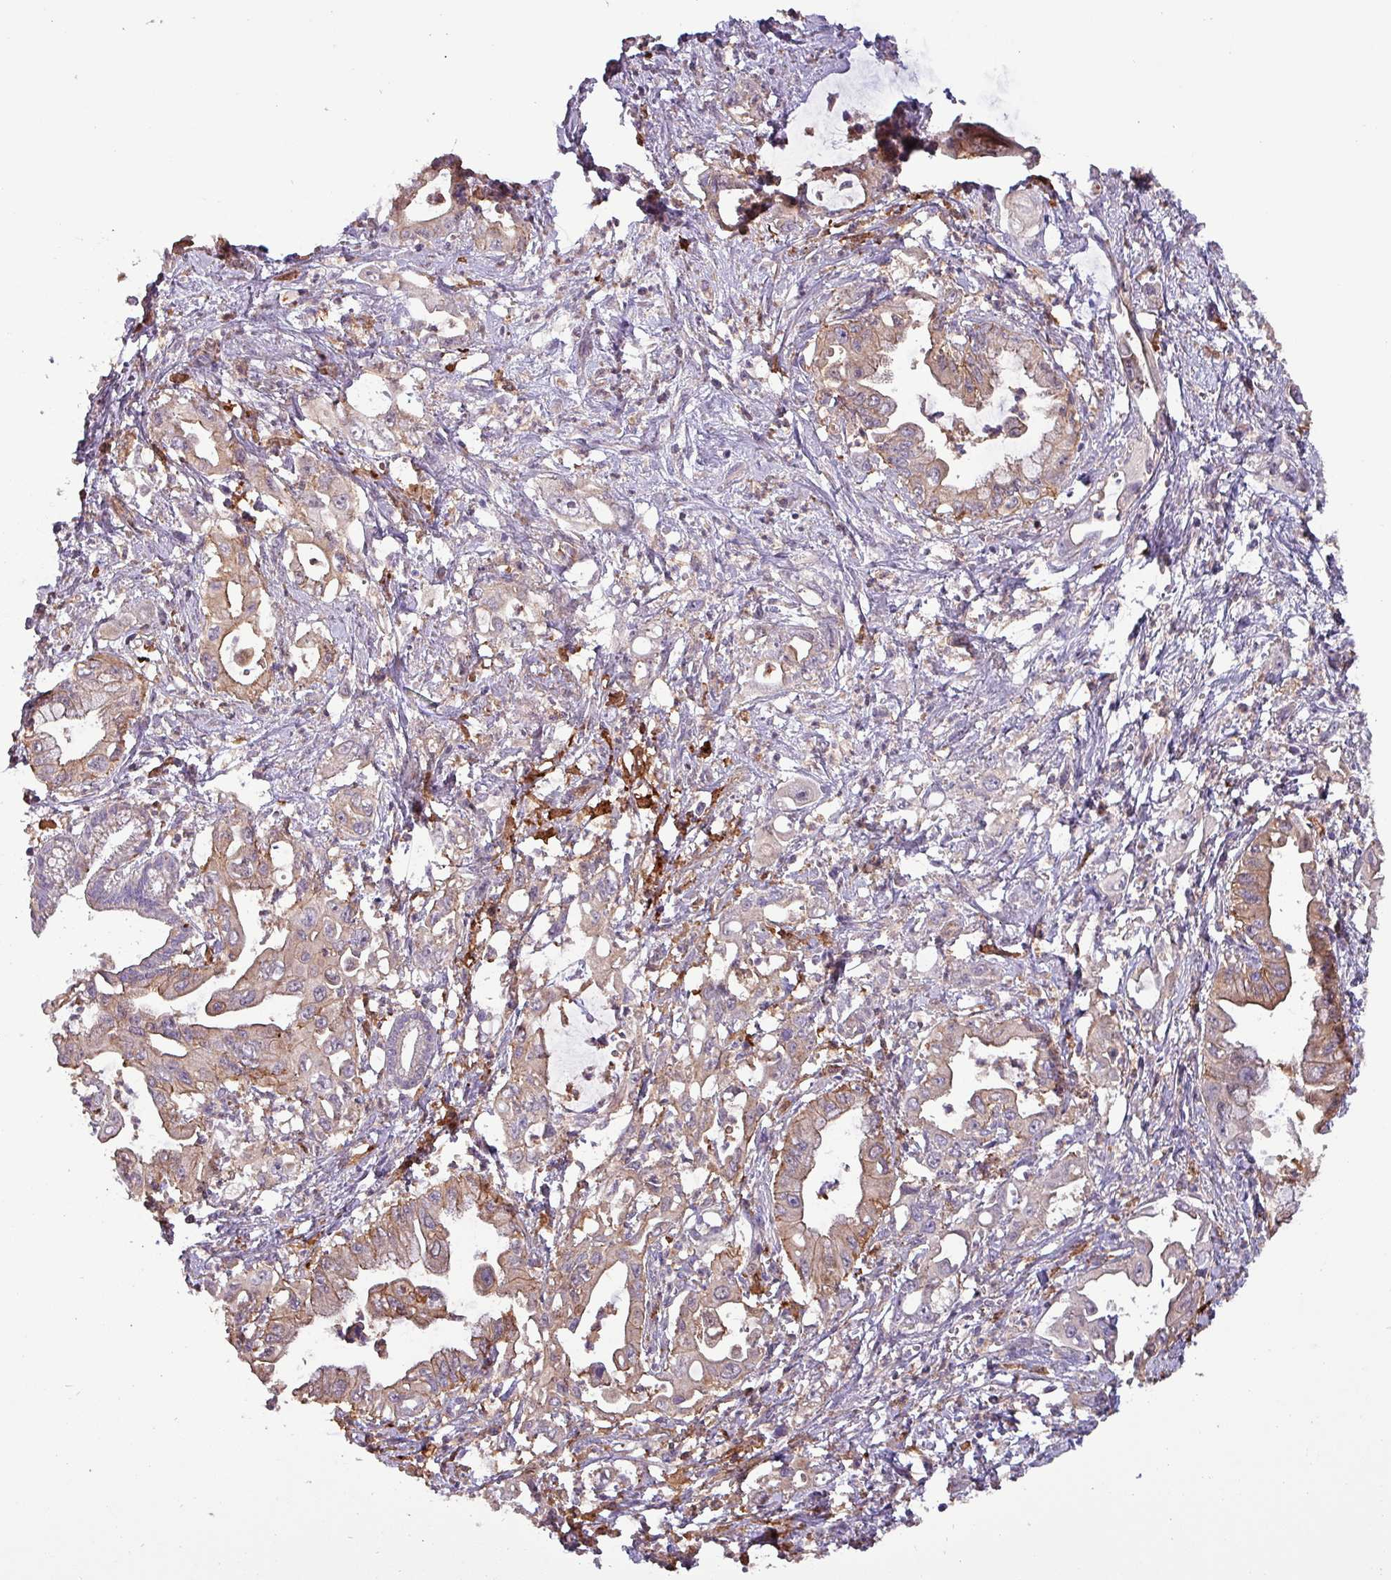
{"staining": {"intensity": "moderate", "quantity": "25%-75%", "location": "cytoplasmic/membranous"}, "tissue": "pancreatic cancer", "cell_type": "Tumor cells", "image_type": "cancer", "snomed": [{"axis": "morphology", "description": "Adenocarcinoma, NOS"}, {"axis": "topography", "description": "Pancreas"}], "caption": "Protein staining of adenocarcinoma (pancreatic) tissue reveals moderate cytoplasmic/membranous staining in about 25%-75% of tumor cells. The protein of interest is stained brown, and the nuclei are stained in blue (DAB (3,3'-diaminobenzidine) IHC with brightfield microscopy, high magnification).", "gene": "SCIN", "patient": {"sex": "male", "age": 61}}